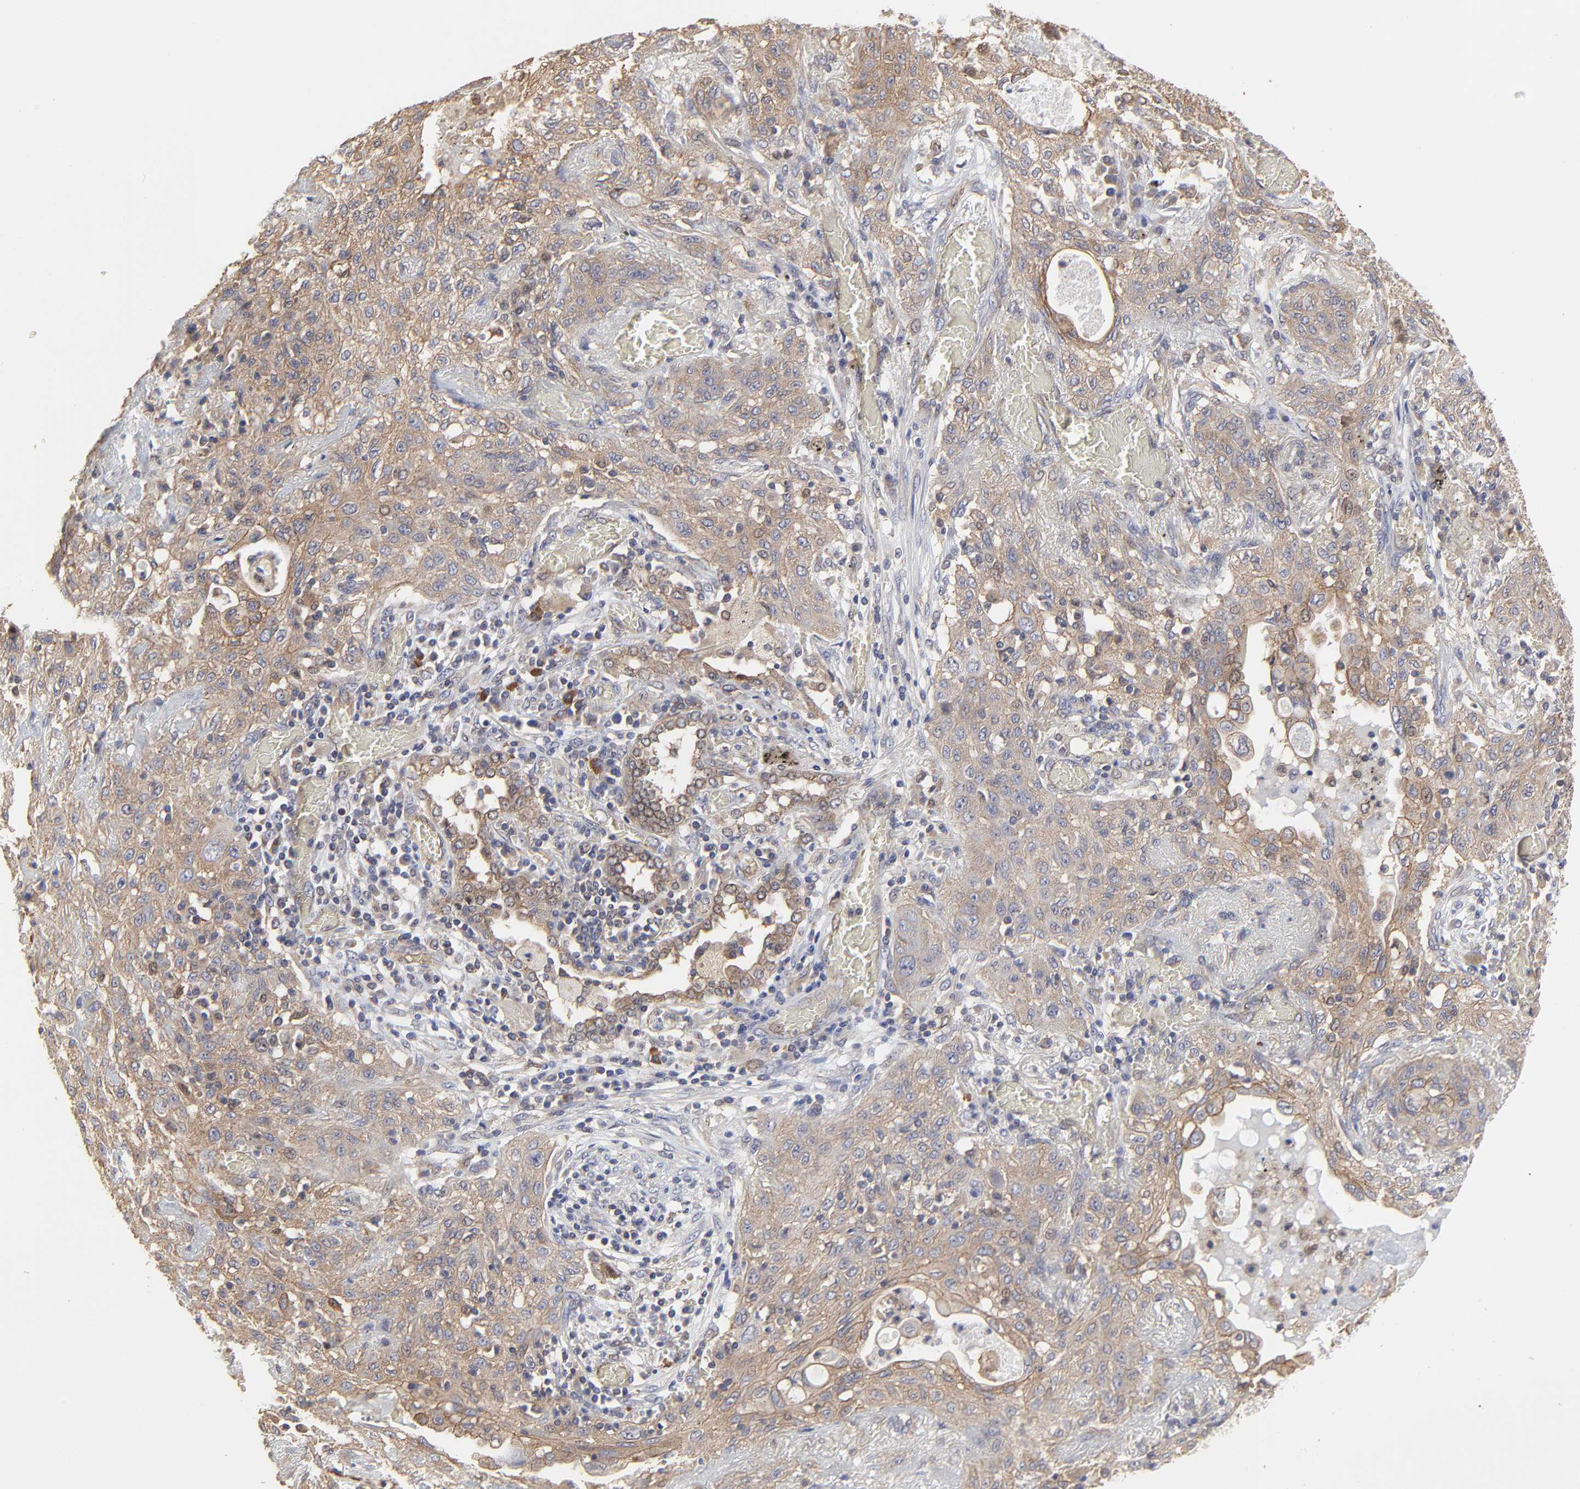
{"staining": {"intensity": "moderate", "quantity": "25%-75%", "location": "cytoplasmic/membranous"}, "tissue": "lung cancer", "cell_type": "Tumor cells", "image_type": "cancer", "snomed": [{"axis": "morphology", "description": "Squamous cell carcinoma, NOS"}, {"axis": "topography", "description": "Lung"}], "caption": "IHC staining of lung cancer (squamous cell carcinoma), which demonstrates medium levels of moderate cytoplasmic/membranous staining in about 25%-75% of tumor cells indicating moderate cytoplasmic/membranous protein expression. The staining was performed using DAB (brown) for protein detection and nuclei were counterstained in hematoxylin (blue).", "gene": "ARMT1", "patient": {"sex": "female", "age": 47}}